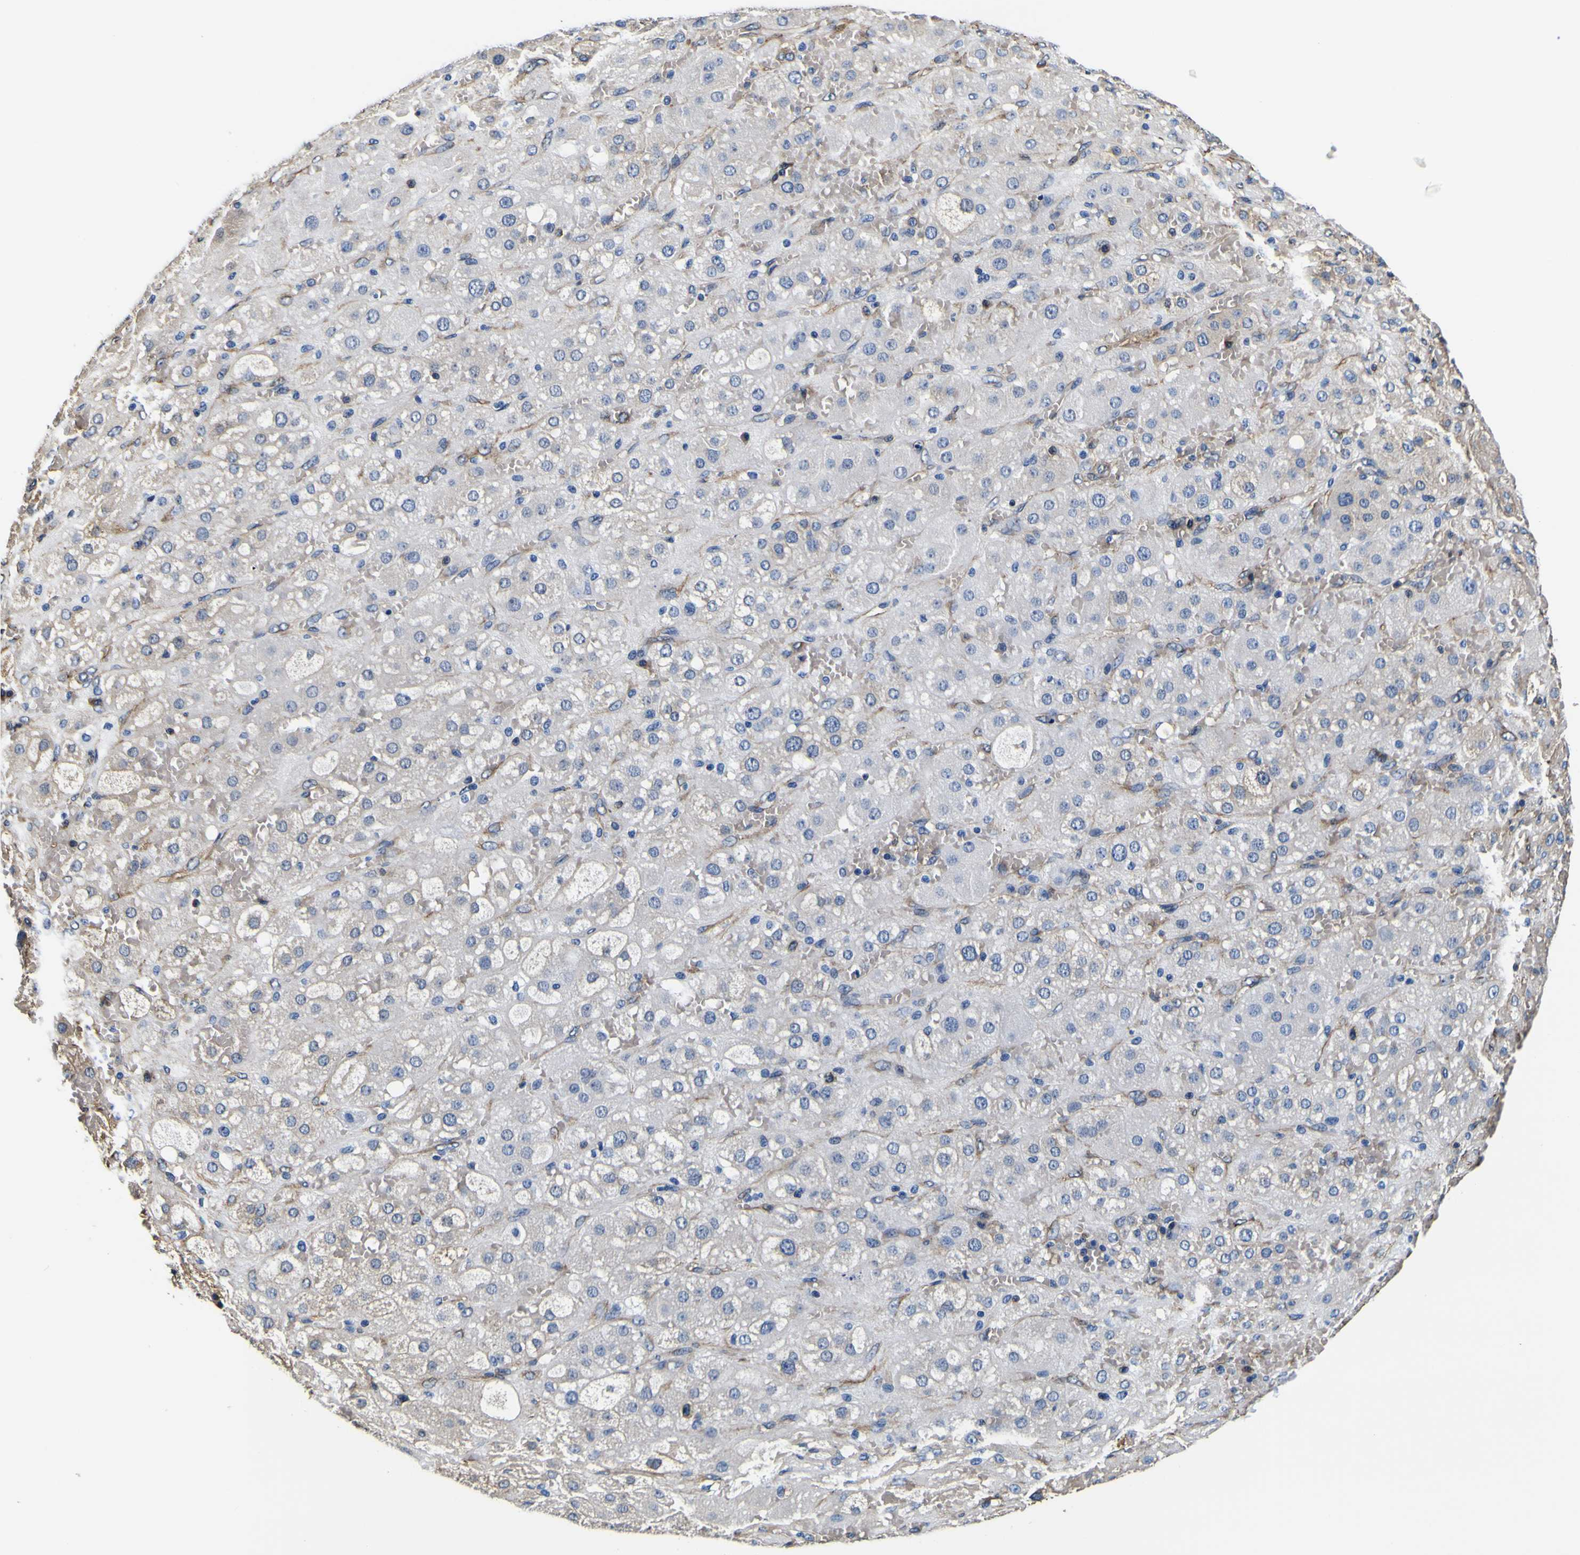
{"staining": {"intensity": "moderate", "quantity": ">75%", "location": "cytoplasmic/membranous"}, "tissue": "adrenal gland", "cell_type": "Glandular cells", "image_type": "normal", "snomed": [{"axis": "morphology", "description": "Normal tissue, NOS"}, {"axis": "topography", "description": "Adrenal gland"}], "caption": "Immunohistochemical staining of normal adrenal gland displays medium levels of moderate cytoplasmic/membranous expression in about >75% of glandular cells.", "gene": "TUBA1B", "patient": {"sex": "female", "age": 47}}